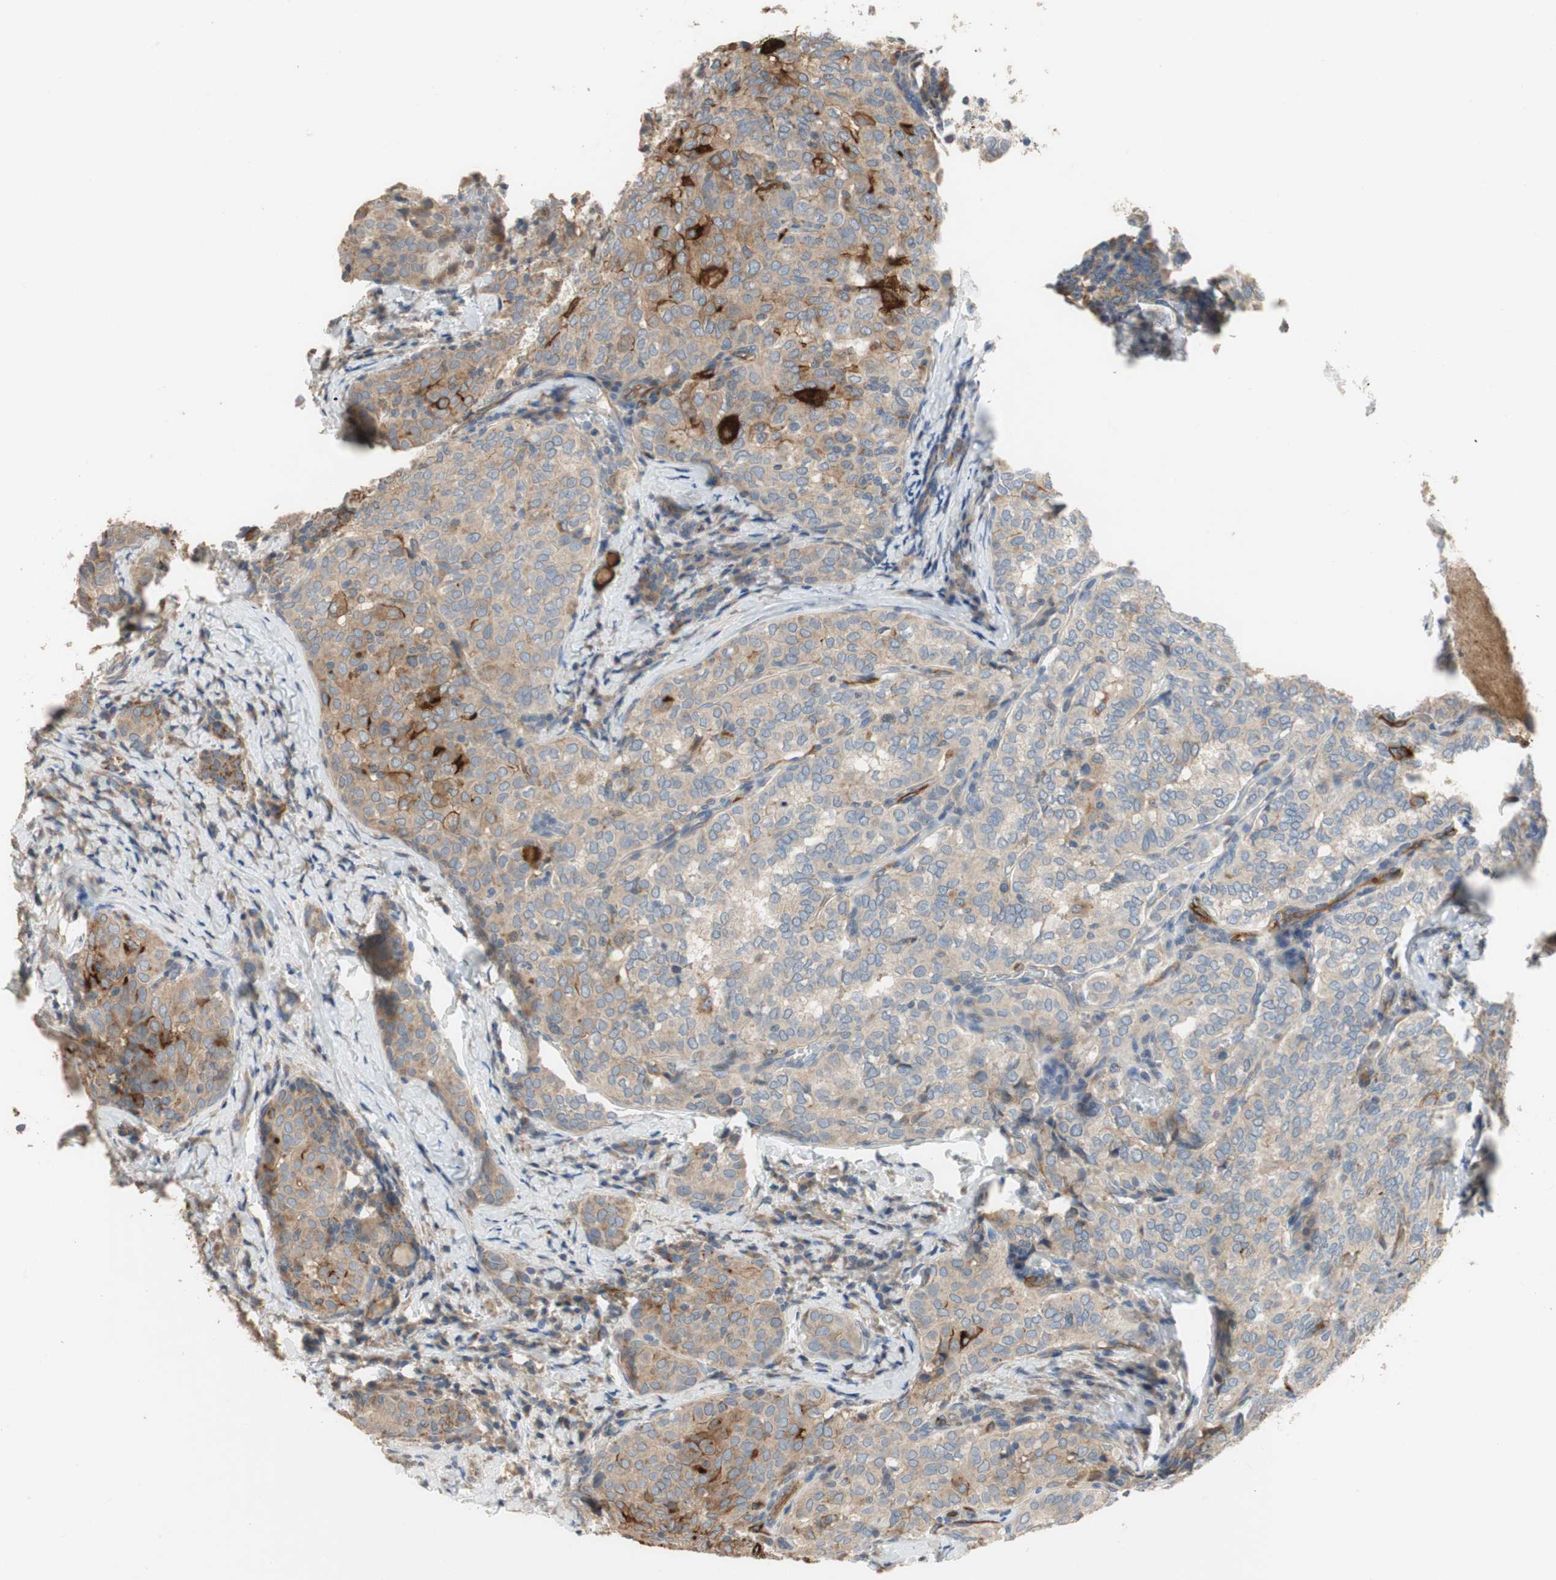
{"staining": {"intensity": "weak", "quantity": "<25%", "location": "cytoplasmic/membranous"}, "tissue": "thyroid cancer", "cell_type": "Tumor cells", "image_type": "cancer", "snomed": [{"axis": "morphology", "description": "Normal tissue, NOS"}, {"axis": "morphology", "description": "Papillary adenocarcinoma, NOS"}, {"axis": "topography", "description": "Thyroid gland"}], "caption": "This is an IHC histopathology image of human papillary adenocarcinoma (thyroid). There is no staining in tumor cells.", "gene": "ALPL", "patient": {"sex": "female", "age": 30}}